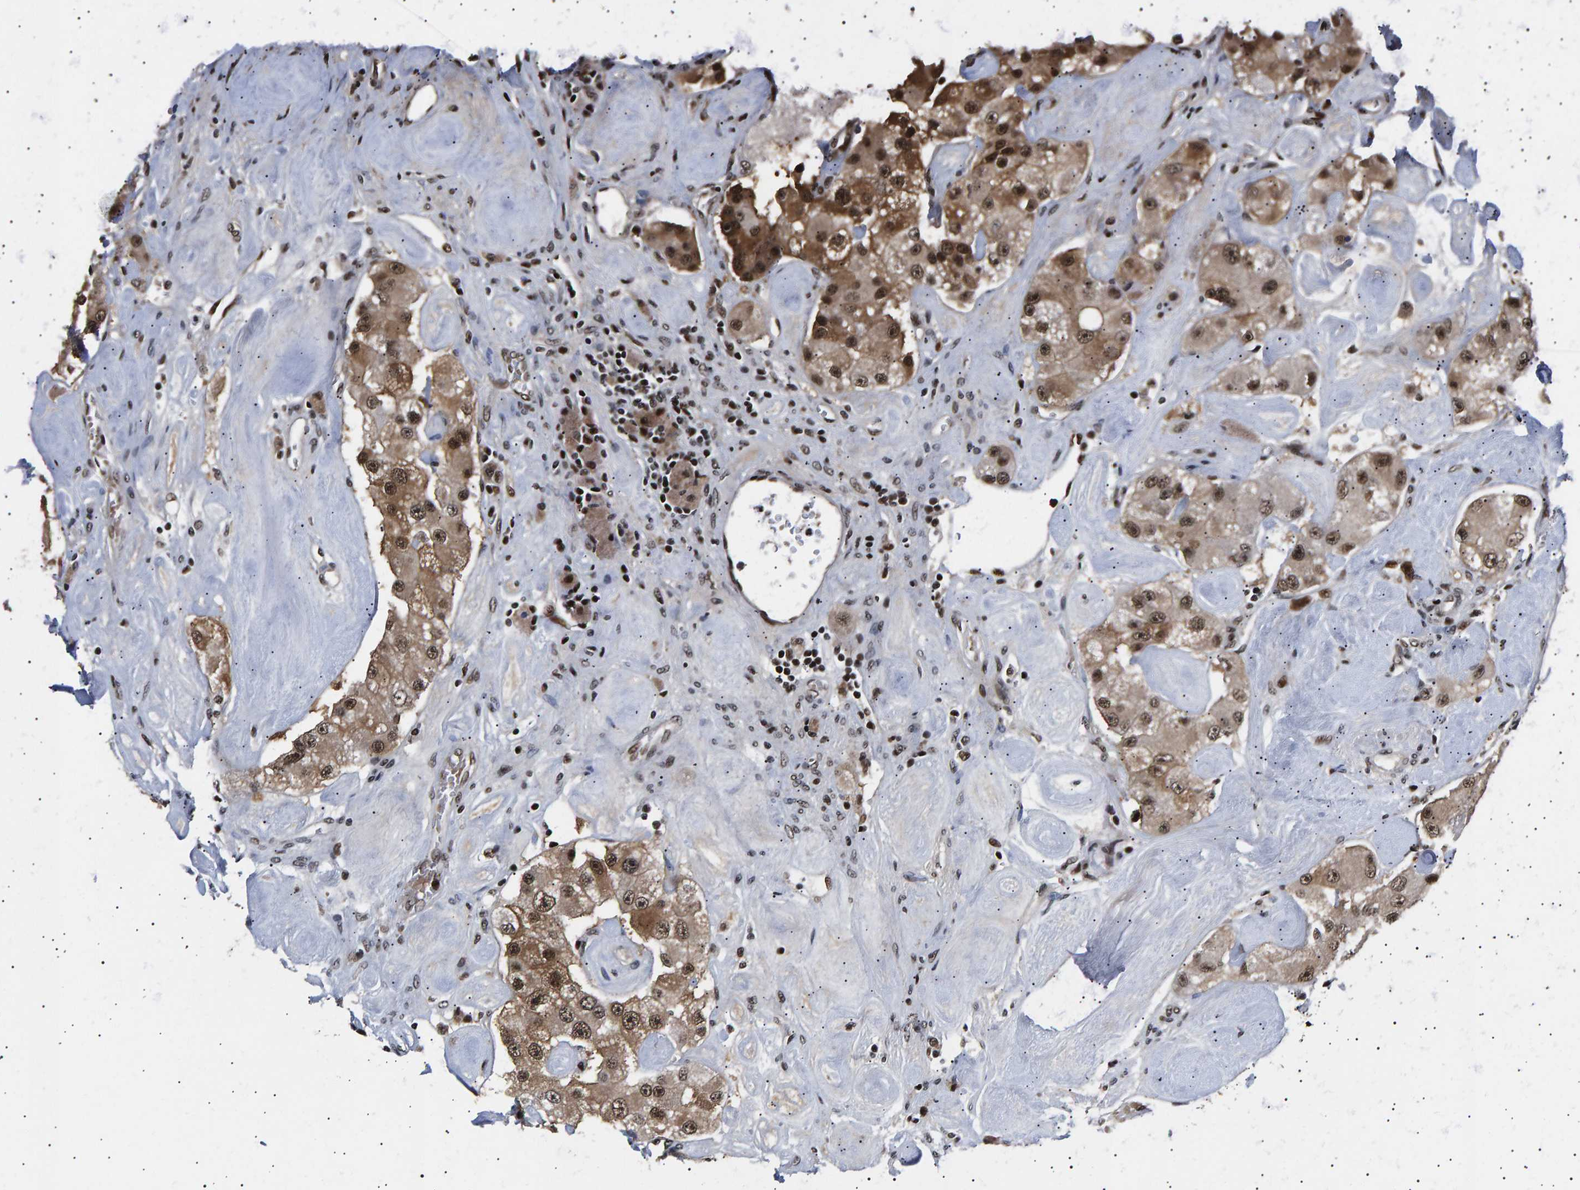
{"staining": {"intensity": "strong", "quantity": ">75%", "location": "cytoplasmic/membranous,nuclear"}, "tissue": "carcinoid", "cell_type": "Tumor cells", "image_type": "cancer", "snomed": [{"axis": "morphology", "description": "Carcinoid, malignant, NOS"}, {"axis": "topography", "description": "Pancreas"}], "caption": "Protein staining of carcinoid (malignant) tissue displays strong cytoplasmic/membranous and nuclear positivity in approximately >75% of tumor cells. (DAB IHC, brown staining for protein, blue staining for nuclei).", "gene": "ANKRD40", "patient": {"sex": "male", "age": 41}}